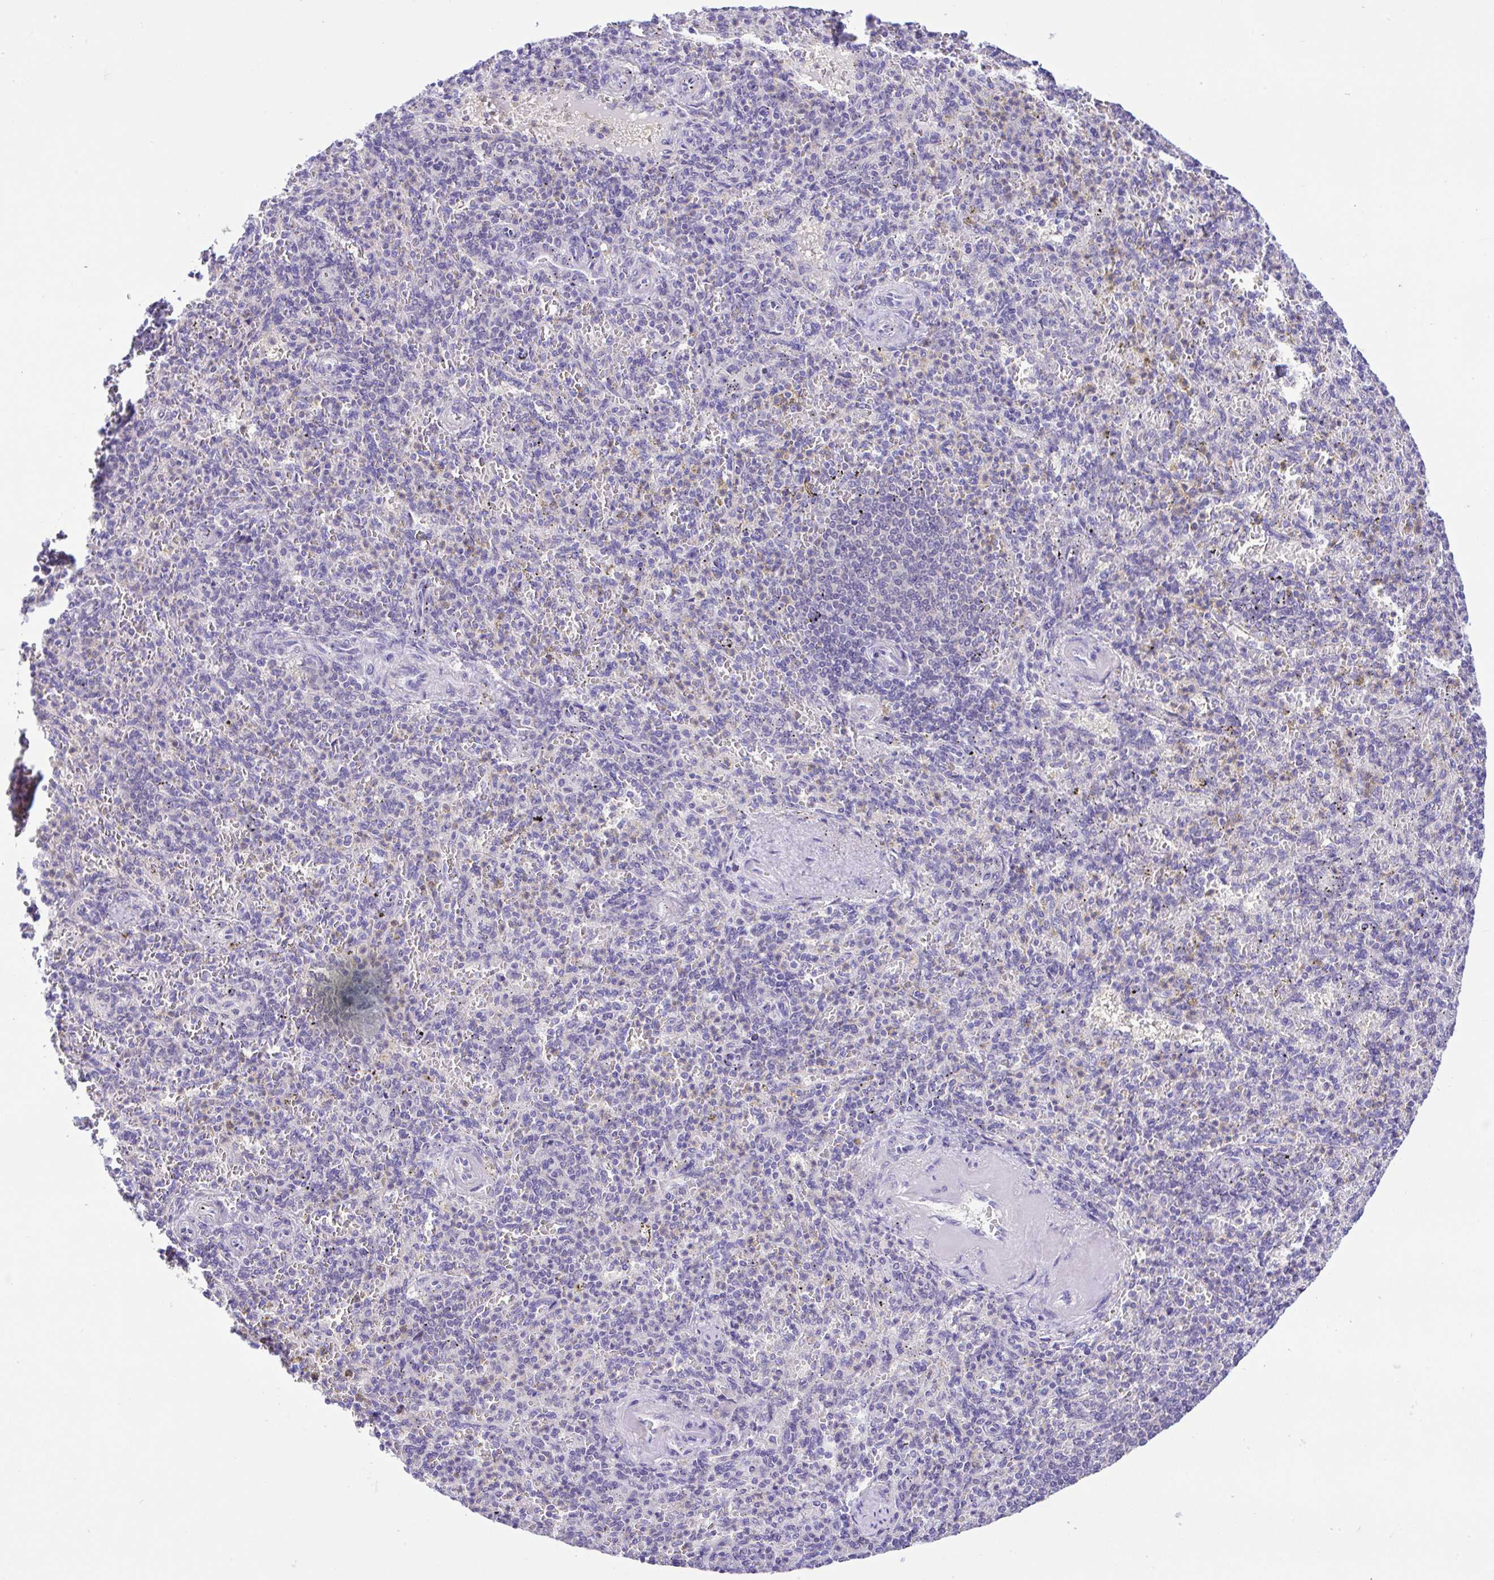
{"staining": {"intensity": "negative", "quantity": "none", "location": "none"}, "tissue": "spleen", "cell_type": "Cells in red pulp", "image_type": "normal", "snomed": [{"axis": "morphology", "description": "Normal tissue, NOS"}, {"axis": "topography", "description": "Spleen"}], "caption": "IHC of normal human spleen displays no expression in cells in red pulp.", "gene": "ANO4", "patient": {"sex": "female", "age": 74}}